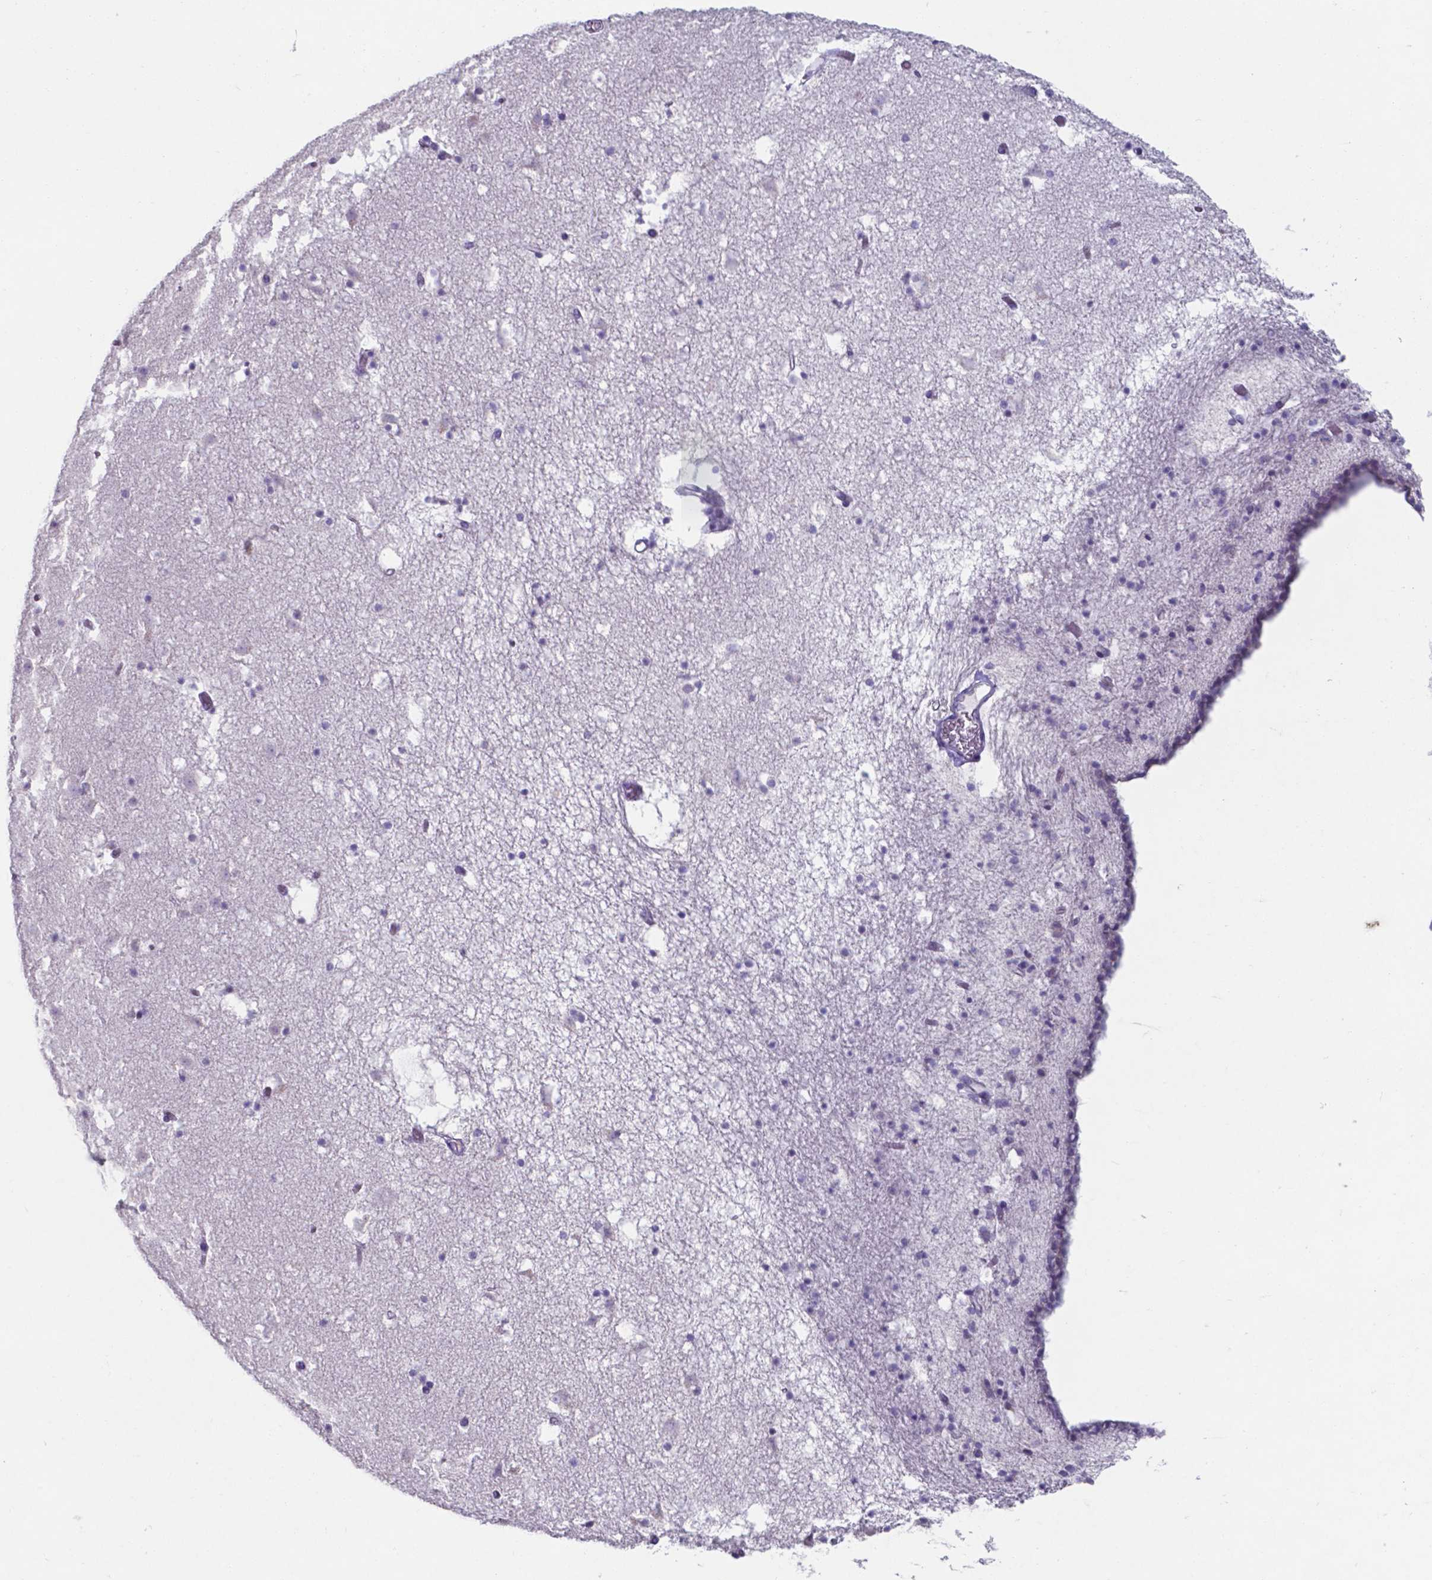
{"staining": {"intensity": "negative", "quantity": "none", "location": "none"}, "tissue": "caudate", "cell_type": "Glial cells", "image_type": "normal", "snomed": [{"axis": "morphology", "description": "Normal tissue, NOS"}, {"axis": "topography", "description": "Lateral ventricle wall"}], "caption": "Immunohistochemical staining of normal caudate exhibits no significant expression in glial cells. (Stains: DAB (3,3'-diaminobenzidine) immunohistochemistry (IHC) with hematoxylin counter stain, Microscopy: brightfield microscopy at high magnification).", "gene": "UBE2J1", "patient": {"sex": "female", "age": 42}}